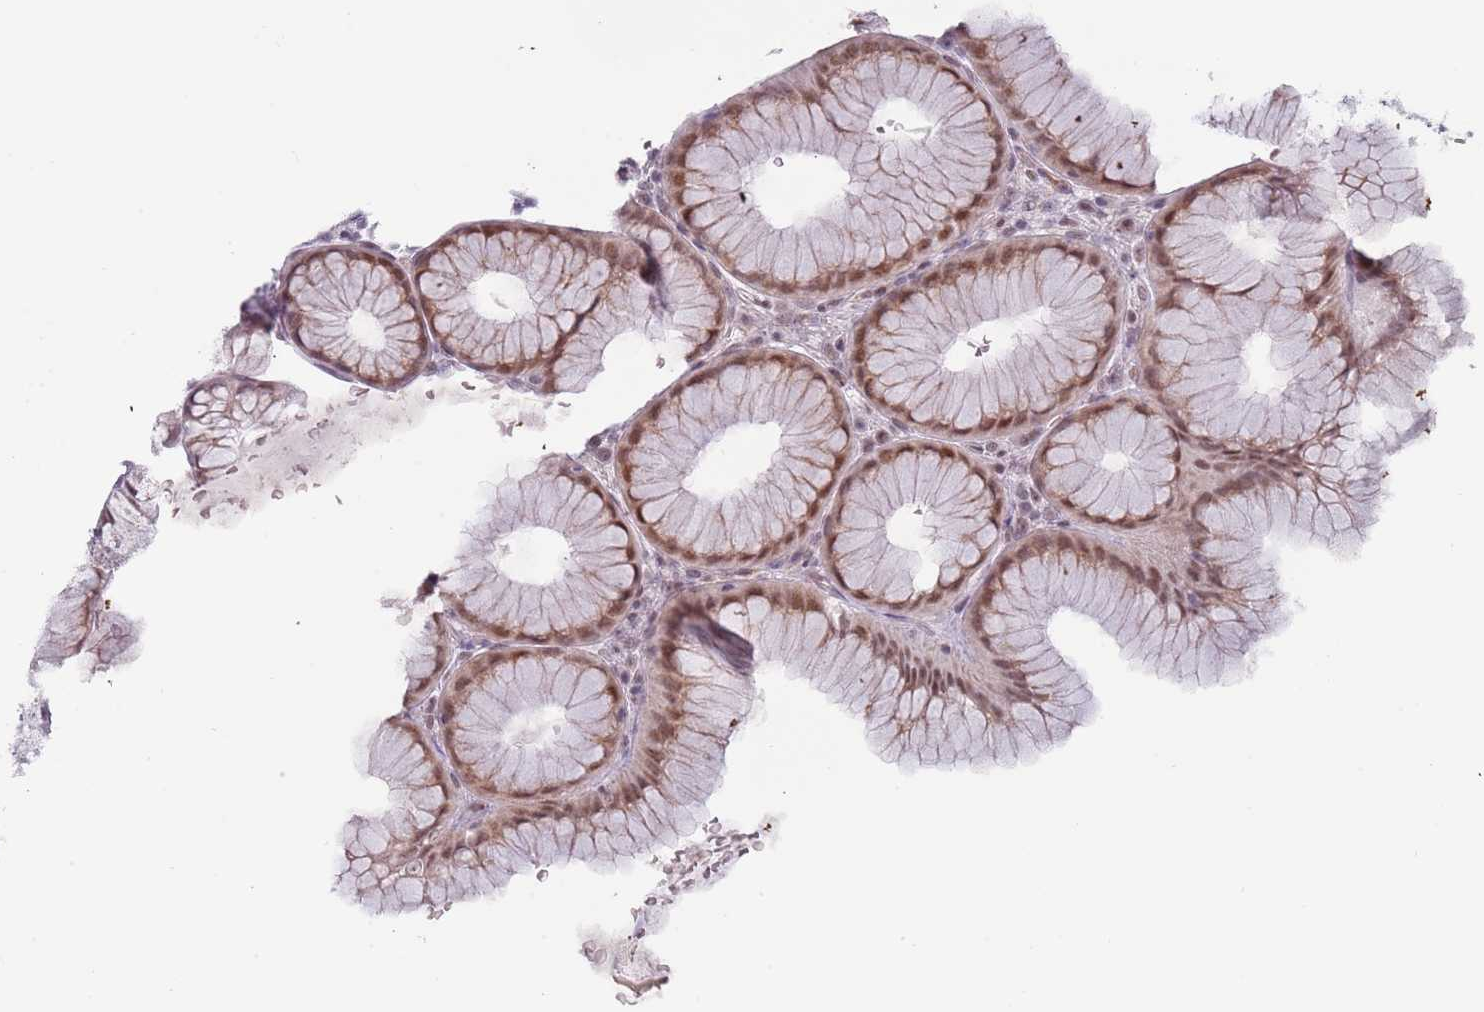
{"staining": {"intensity": "moderate", "quantity": ">75%", "location": "nuclear"}, "tissue": "stomach", "cell_type": "Glandular cells", "image_type": "normal", "snomed": [{"axis": "morphology", "description": "Normal tissue, NOS"}, {"axis": "topography", "description": "Stomach"}], "caption": "A photomicrograph showing moderate nuclear positivity in approximately >75% of glandular cells in normal stomach, as visualized by brown immunohistochemical staining.", "gene": "REXO4", "patient": {"sex": "male", "age": 57}}